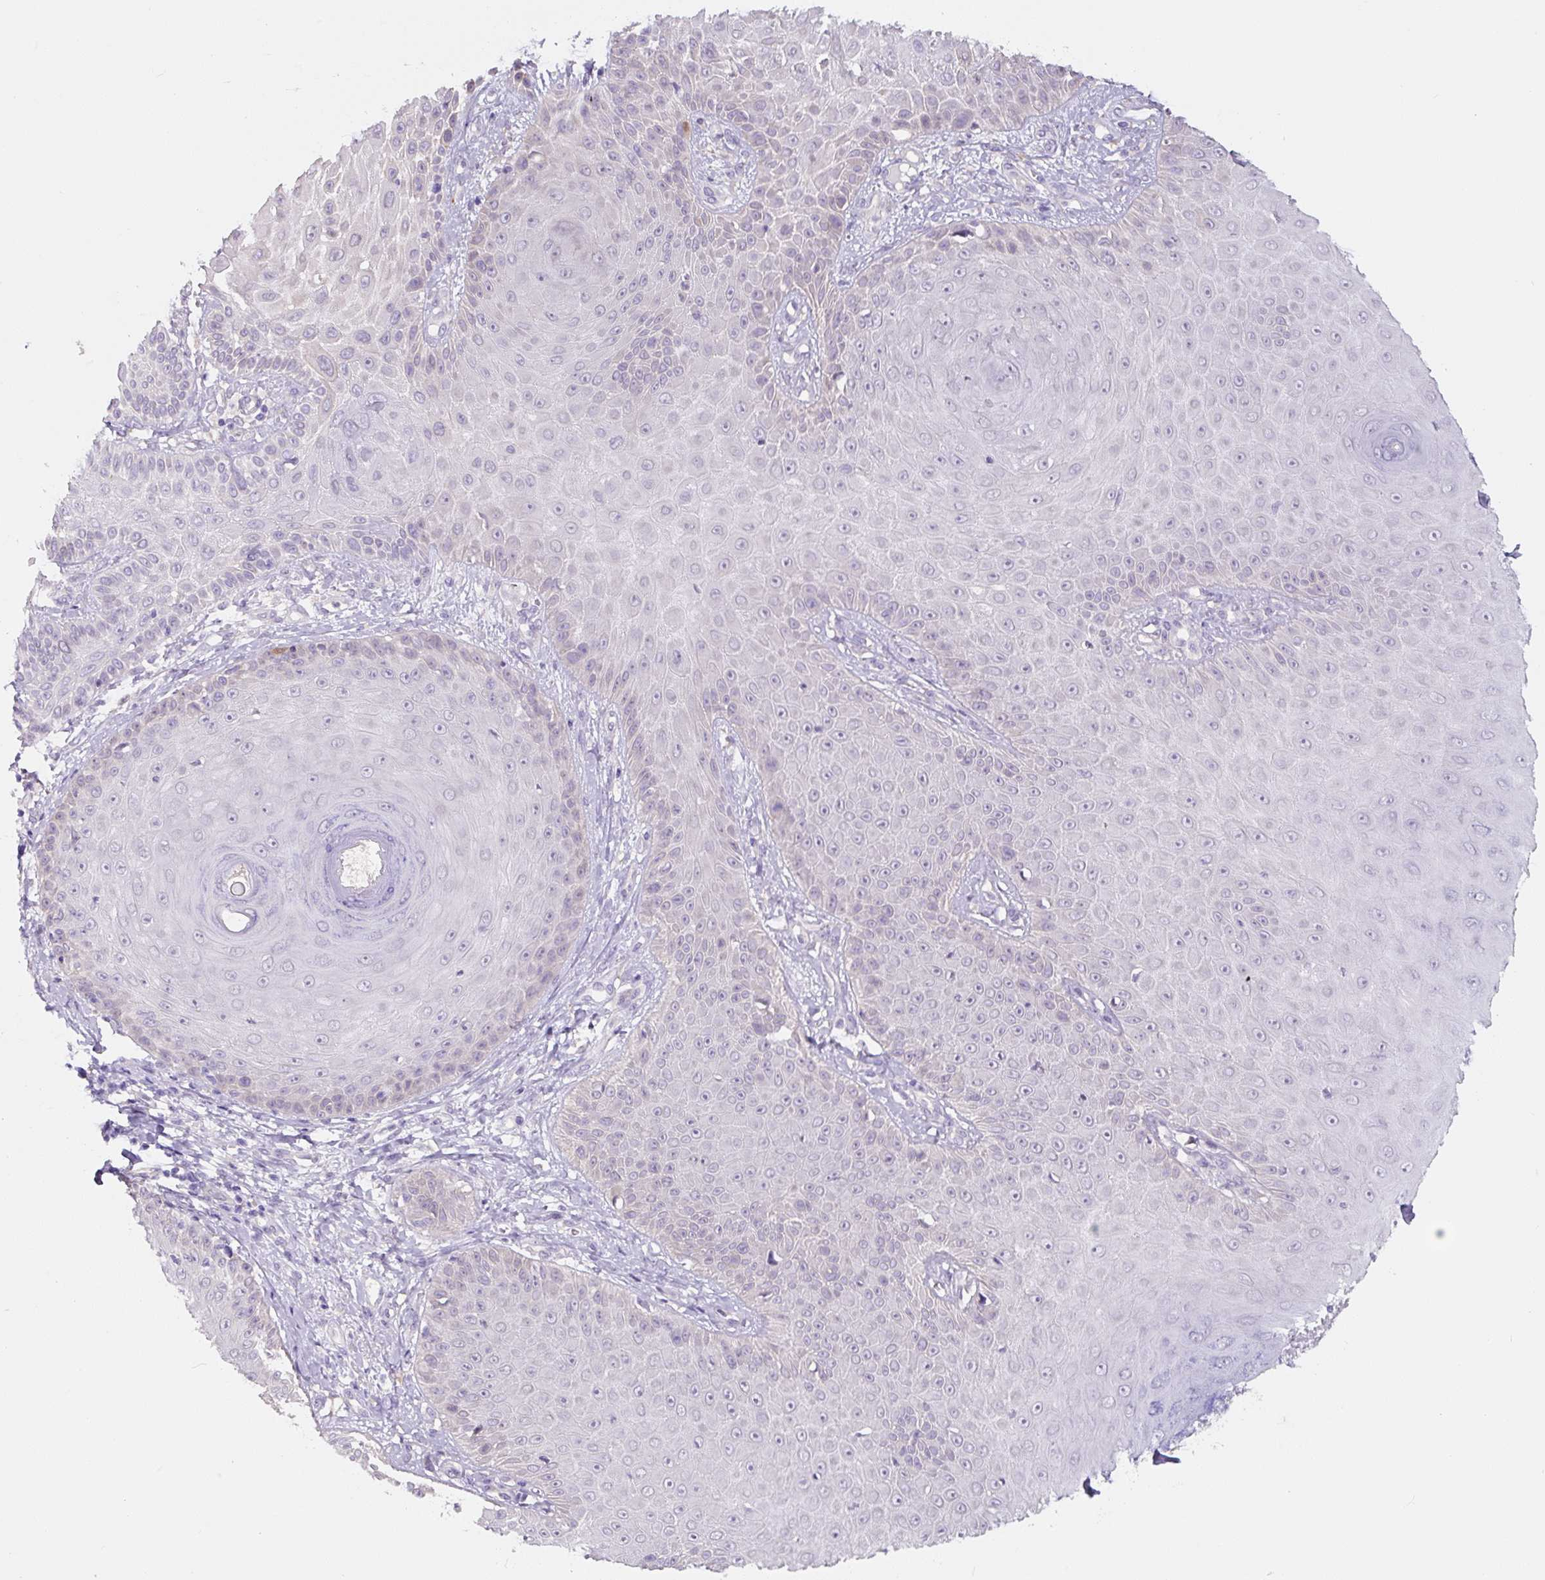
{"staining": {"intensity": "negative", "quantity": "none", "location": "none"}, "tissue": "skin cancer", "cell_type": "Tumor cells", "image_type": "cancer", "snomed": [{"axis": "morphology", "description": "Squamous cell carcinoma, NOS"}, {"axis": "topography", "description": "Skin"}], "caption": "DAB immunohistochemical staining of human skin squamous cell carcinoma demonstrates no significant positivity in tumor cells. Nuclei are stained in blue.", "gene": "ASRGL1", "patient": {"sex": "male", "age": 86}}